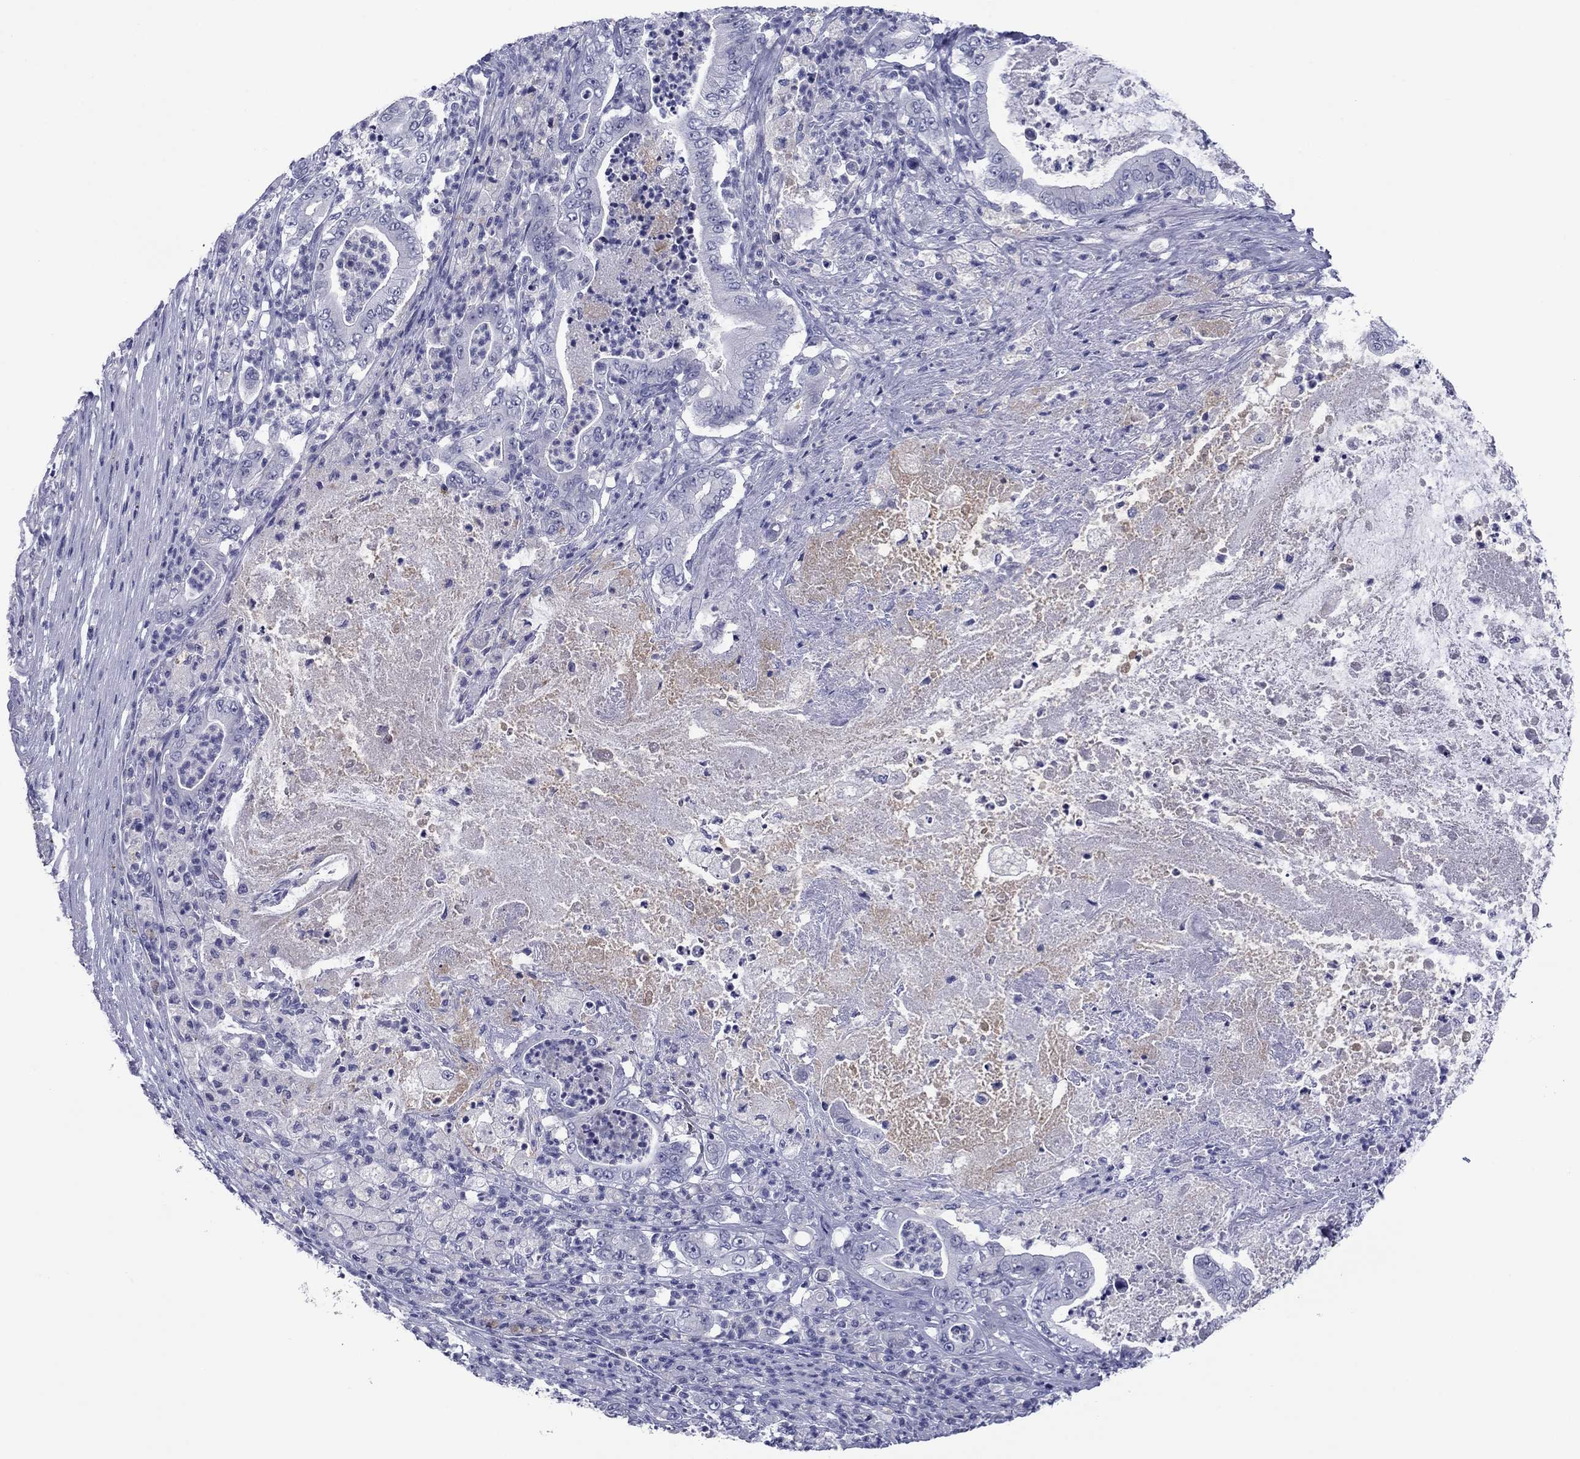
{"staining": {"intensity": "negative", "quantity": "none", "location": "none"}, "tissue": "pancreatic cancer", "cell_type": "Tumor cells", "image_type": "cancer", "snomed": [{"axis": "morphology", "description": "Adenocarcinoma, NOS"}, {"axis": "topography", "description": "Pancreas"}], "caption": "DAB immunohistochemical staining of pancreatic cancer demonstrates no significant expression in tumor cells.", "gene": "TCFL5", "patient": {"sex": "male", "age": 71}}